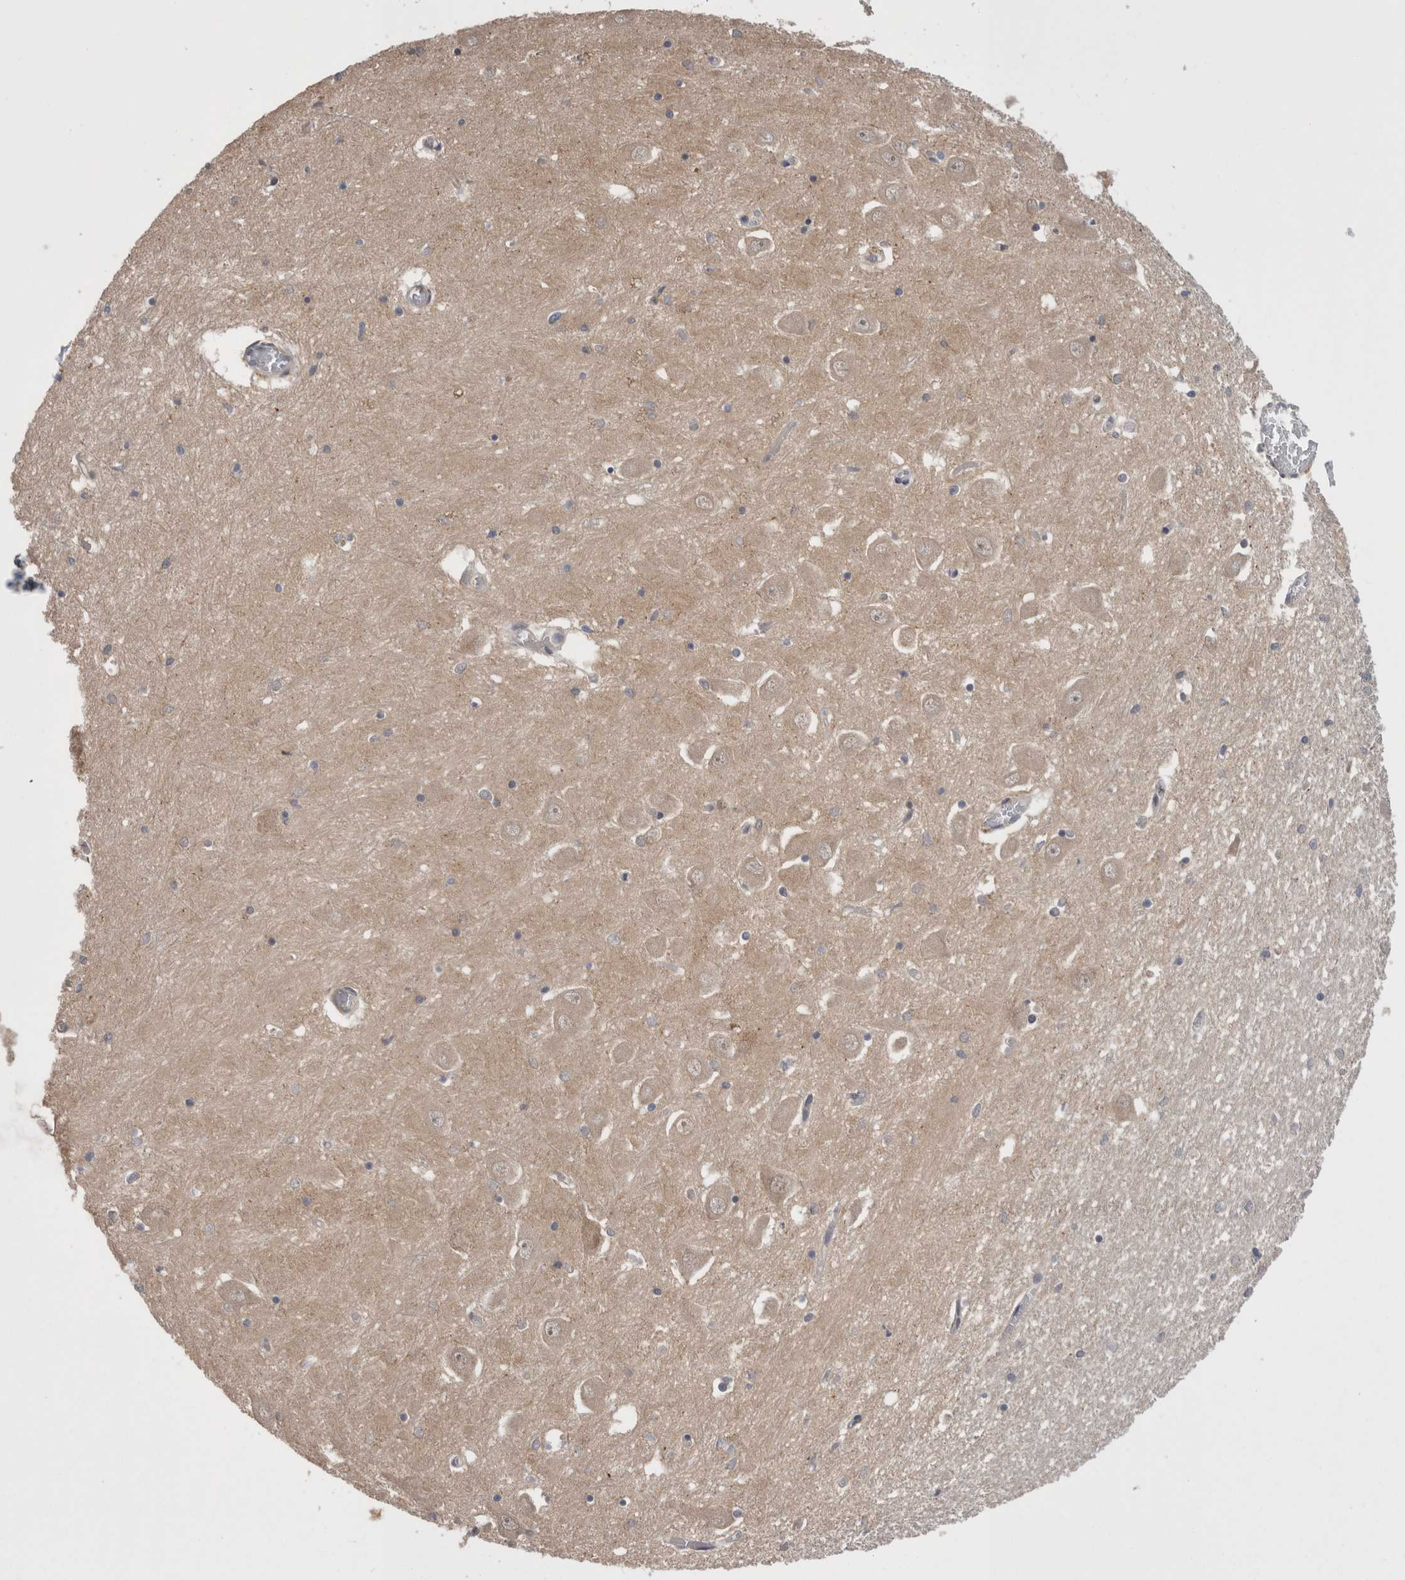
{"staining": {"intensity": "negative", "quantity": "none", "location": "none"}, "tissue": "hippocampus", "cell_type": "Glial cells", "image_type": "normal", "snomed": [{"axis": "morphology", "description": "Normal tissue, NOS"}, {"axis": "topography", "description": "Hippocampus"}], "caption": "Micrograph shows no protein expression in glial cells of normal hippocampus.", "gene": "DCTN6", "patient": {"sex": "male", "age": 70}}